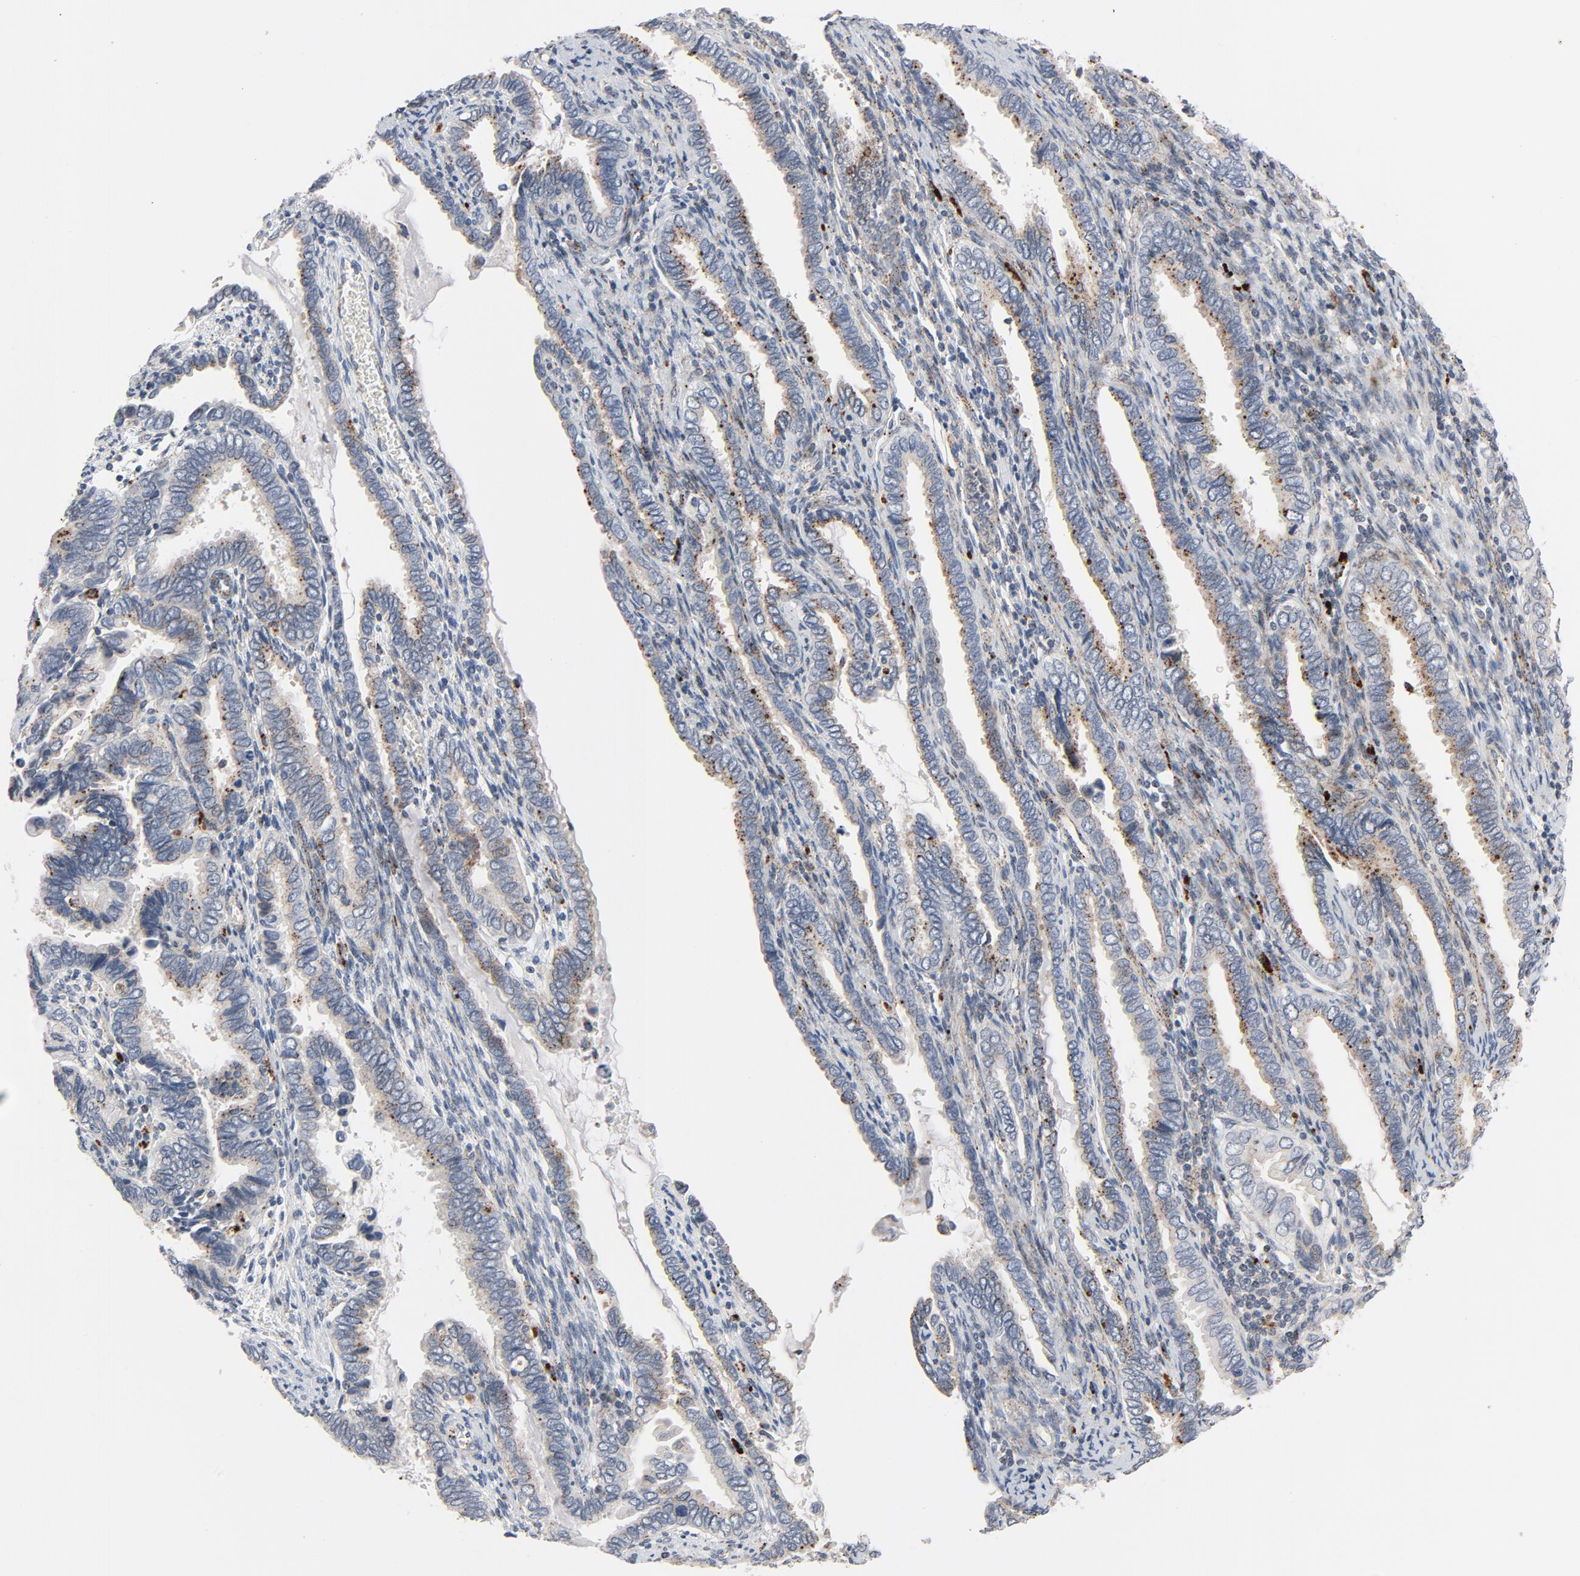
{"staining": {"intensity": "moderate", "quantity": "25%-75%", "location": "cytoplasmic/membranous"}, "tissue": "cervical cancer", "cell_type": "Tumor cells", "image_type": "cancer", "snomed": [{"axis": "morphology", "description": "Squamous cell carcinoma, NOS"}, {"axis": "topography", "description": "Cervix"}], "caption": "Protein staining displays moderate cytoplasmic/membranous positivity in about 25%-75% of tumor cells in cervical cancer.", "gene": "AKT2", "patient": {"sex": "female", "age": 64}}